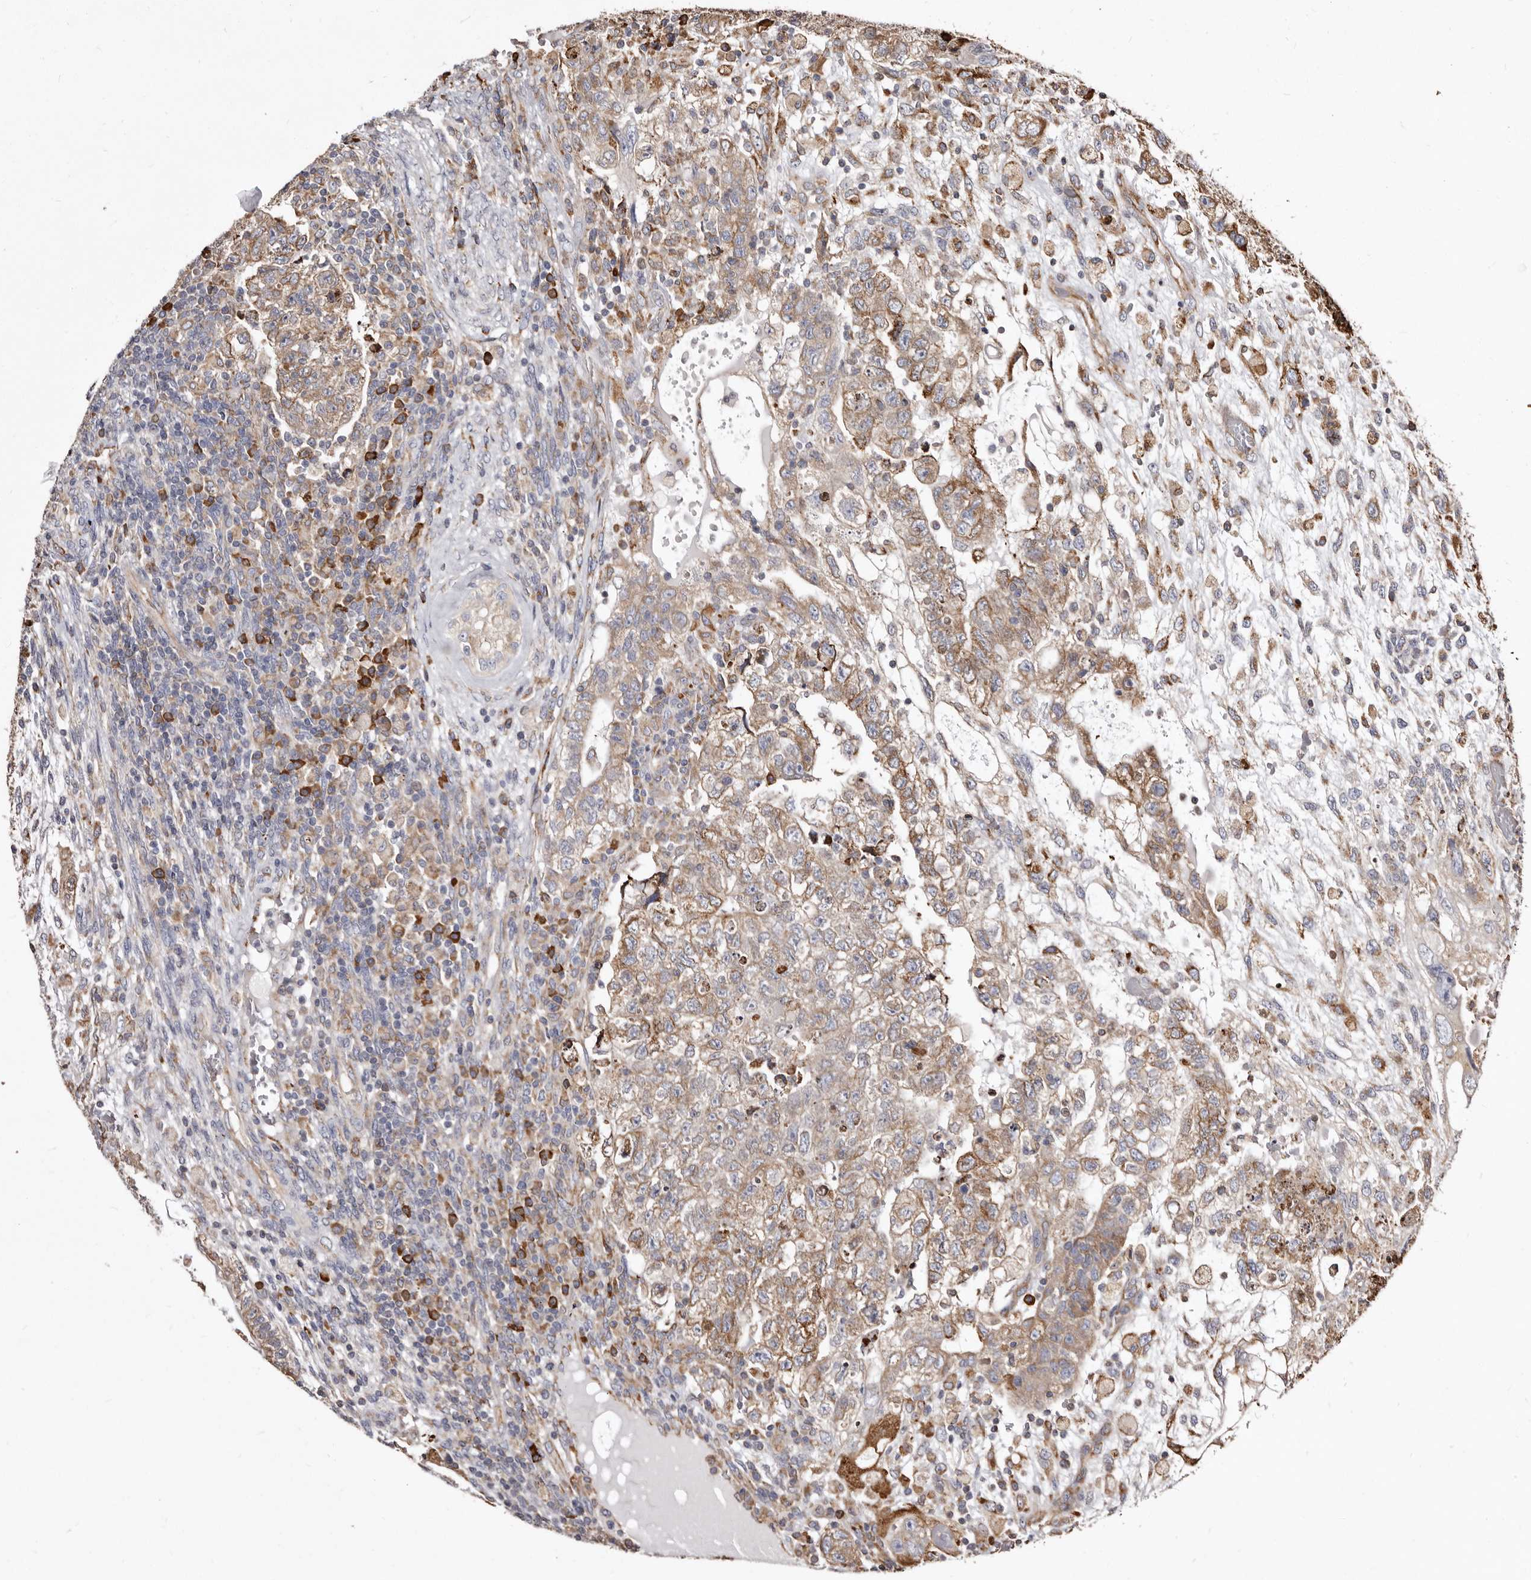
{"staining": {"intensity": "moderate", "quantity": ">75%", "location": "cytoplasmic/membranous"}, "tissue": "testis cancer", "cell_type": "Tumor cells", "image_type": "cancer", "snomed": [{"axis": "morphology", "description": "Carcinoma, Embryonal, NOS"}, {"axis": "topography", "description": "Testis"}], "caption": "The micrograph exhibits a brown stain indicating the presence of a protein in the cytoplasmic/membranous of tumor cells in testis embryonal carcinoma. Nuclei are stained in blue.", "gene": "ACBD6", "patient": {"sex": "male", "age": 36}}